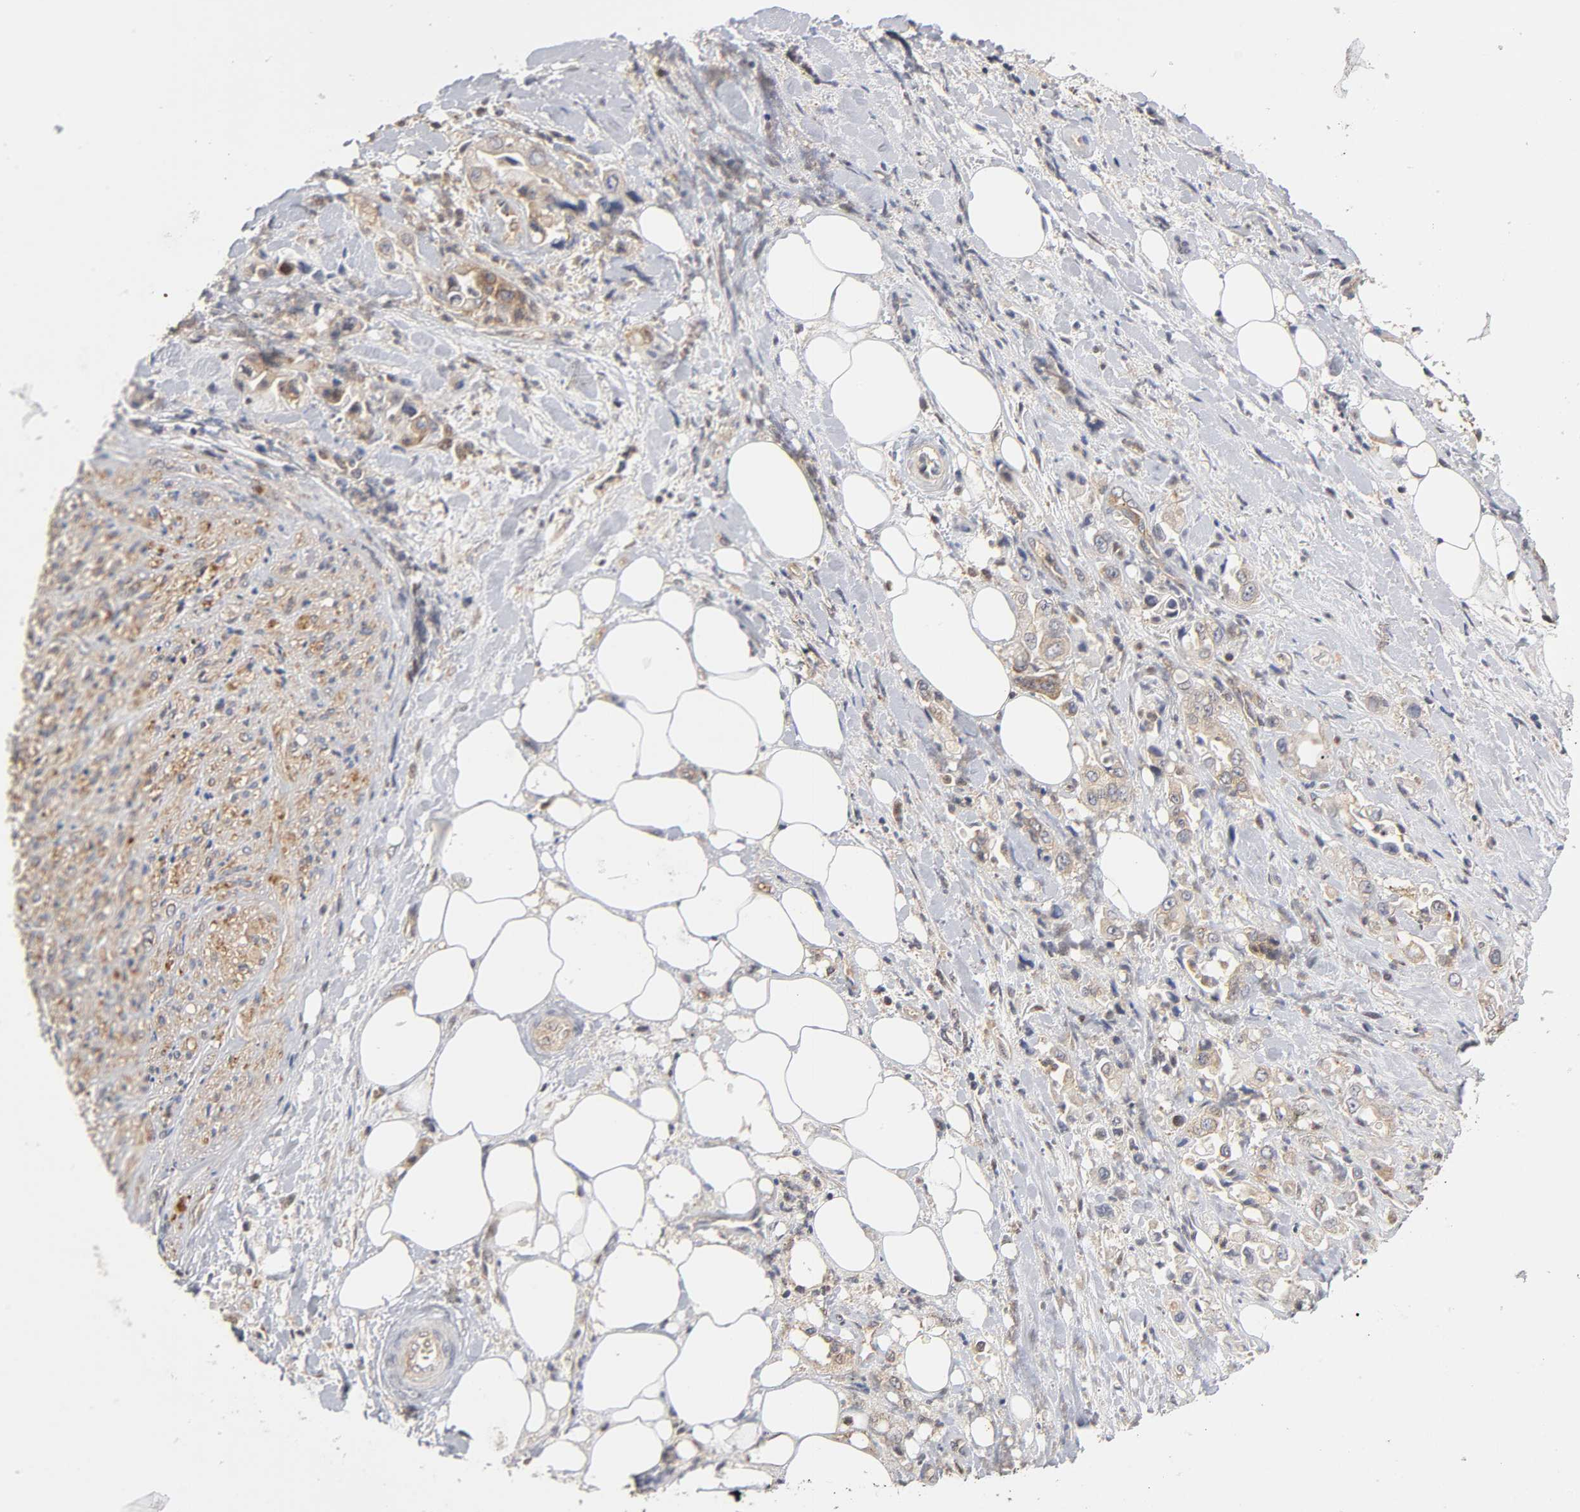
{"staining": {"intensity": "weak", "quantity": "25%-75%", "location": "cytoplasmic/membranous"}, "tissue": "pancreatic cancer", "cell_type": "Tumor cells", "image_type": "cancer", "snomed": [{"axis": "morphology", "description": "Adenocarcinoma, NOS"}, {"axis": "topography", "description": "Pancreas"}], "caption": "Protein analysis of pancreatic cancer tissue displays weak cytoplasmic/membranous staining in about 25%-75% of tumor cells.", "gene": "PAFAH1B1", "patient": {"sex": "male", "age": 70}}